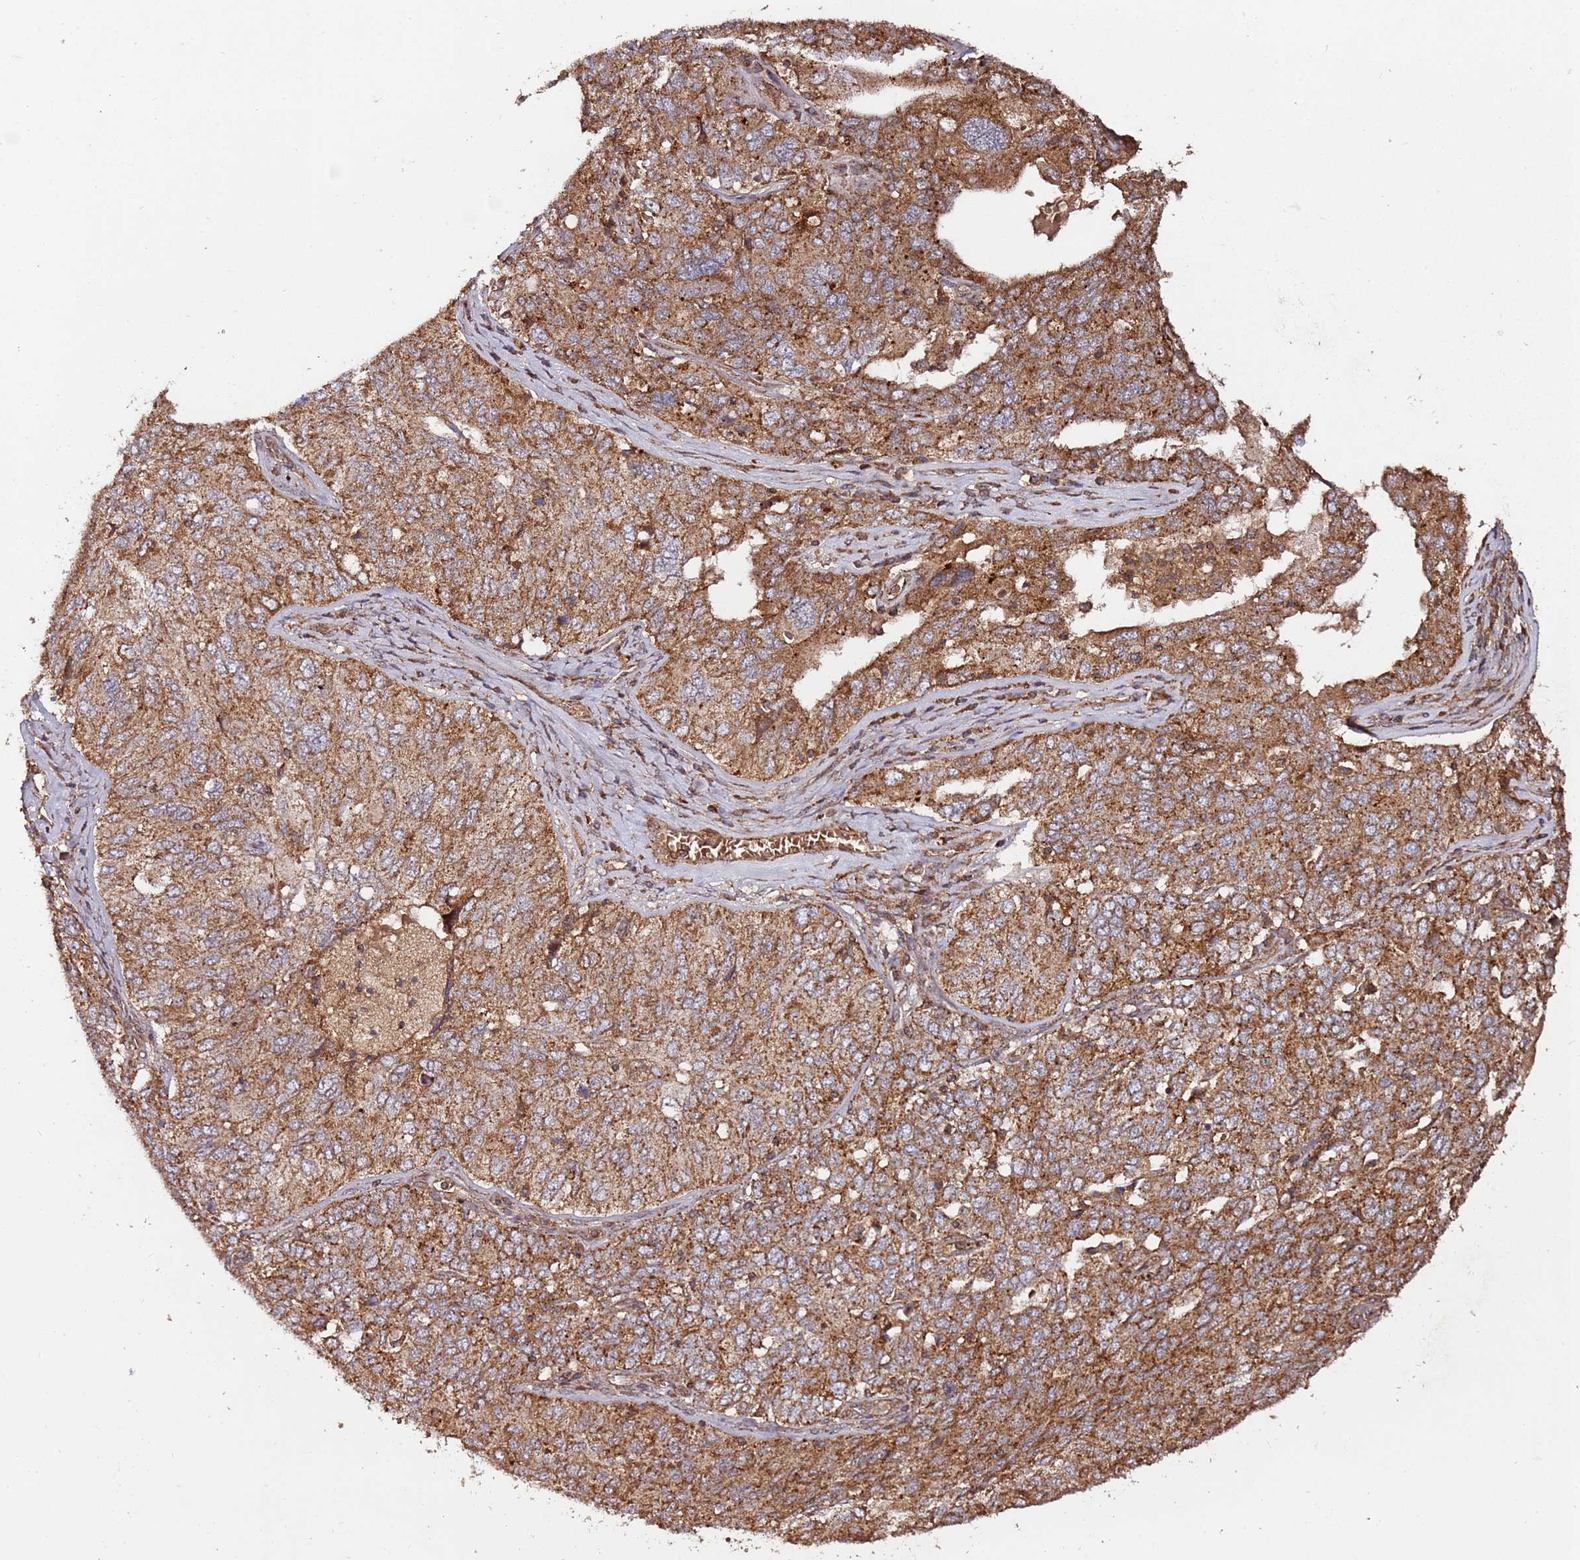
{"staining": {"intensity": "moderate", "quantity": ">75%", "location": "cytoplasmic/membranous"}, "tissue": "ovarian cancer", "cell_type": "Tumor cells", "image_type": "cancer", "snomed": [{"axis": "morphology", "description": "Carcinoma, endometroid"}, {"axis": "topography", "description": "Ovary"}], "caption": "Immunohistochemical staining of ovarian cancer (endometroid carcinoma) shows medium levels of moderate cytoplasmic/membranous expression in approximately >75% of tumor cells. The staining is performed using DAB (3,3'-diaminobenzidine) brown chromogen to label protein expression. The nuclei are counter-stained blue using hematoxylin.", "gene": "FAM186A", "patient": {"sex": "female", "age": 62}}